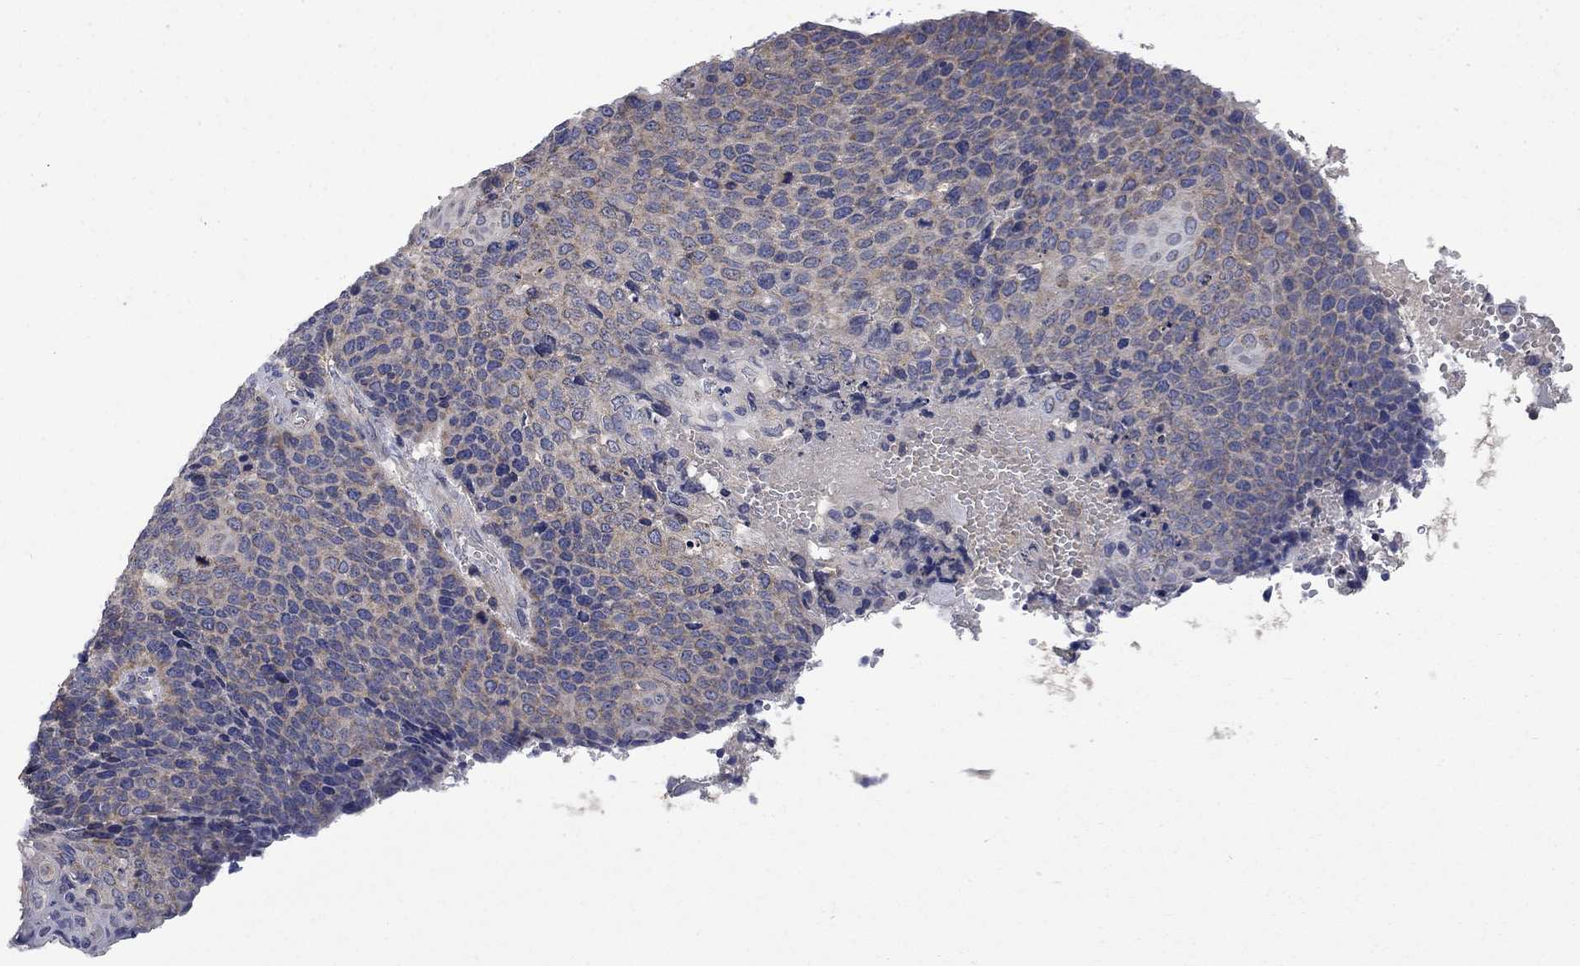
{"staining": {"intensity": "weak", "quantity": "25%-75%", "location": "cytoplasmic/membranous"}, "tissue": "cervical cancer", "cell_type": "Tumor cells", "image_type": "cancer", "snomed": [{"axis": "morphology", "description": "Squamous cell carcinoma, NOS"}, {"axis": "topography", "description": "Cervix"}], "caption": "A brown stain shows weak cytoplasmic/membranous staining of a protein in squamous cell carcinoma (cervical) tumor cells.", "gene": "HSPA12A", "patient": {"sex": "female", "age": 39}}